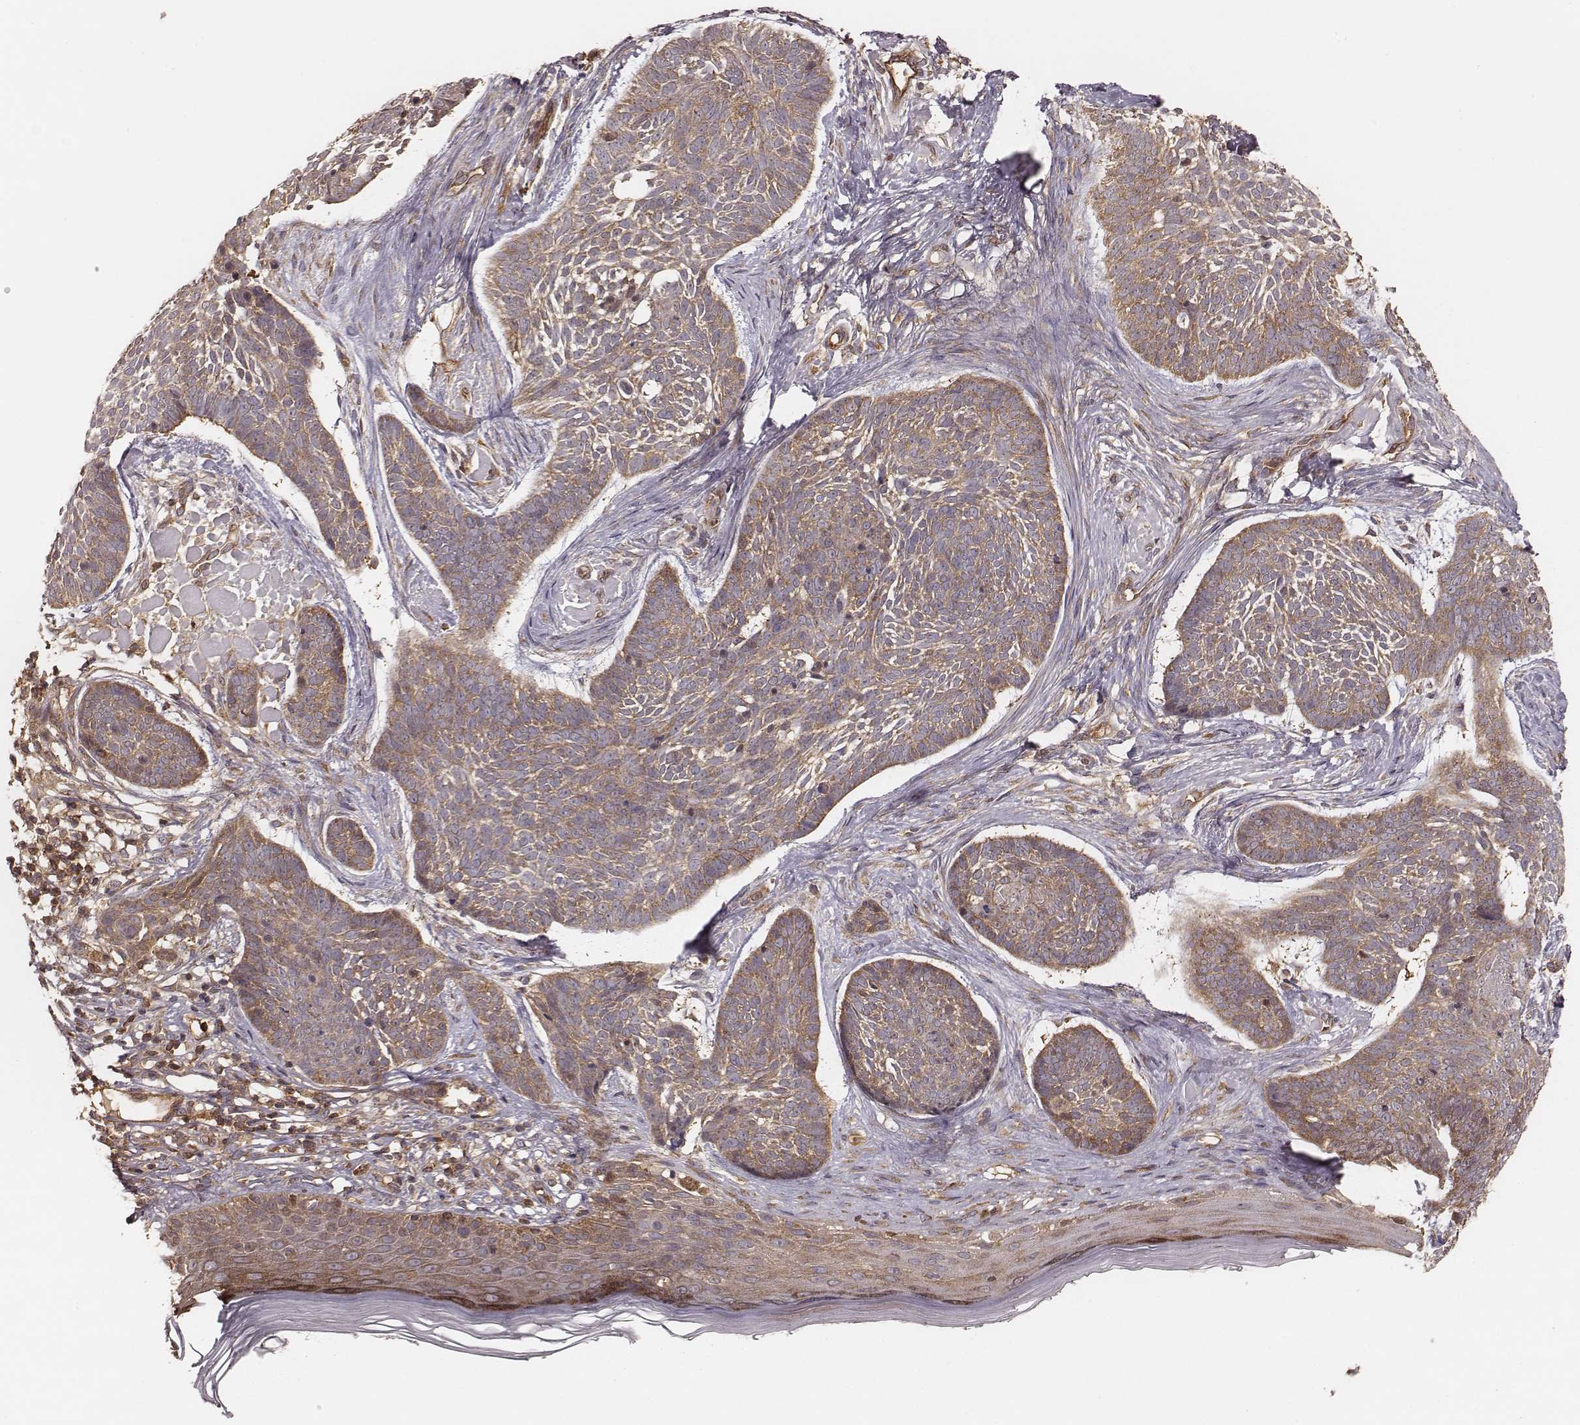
{"staining": {"intensity": "moderate", "quantity": ">75%", "location": "cytoplasmic/membranous"}, "tissue": "skin cancer", "cell_type": "Tumor cells", "image_type": "cancer", "snomed": [{"axis": "morphology", "description": "Basal cell carcinoma"}, {"axis": "topography", "description": "Skin"}], "caption": "About >75% of tumor cells in skin cancer demonstrate moderate cytoplasmic/membranous protein expression as visualized by brown immunohistochemical staining.", "gene": "CARS1", "patient": {"sex": "male", "age": 85}}